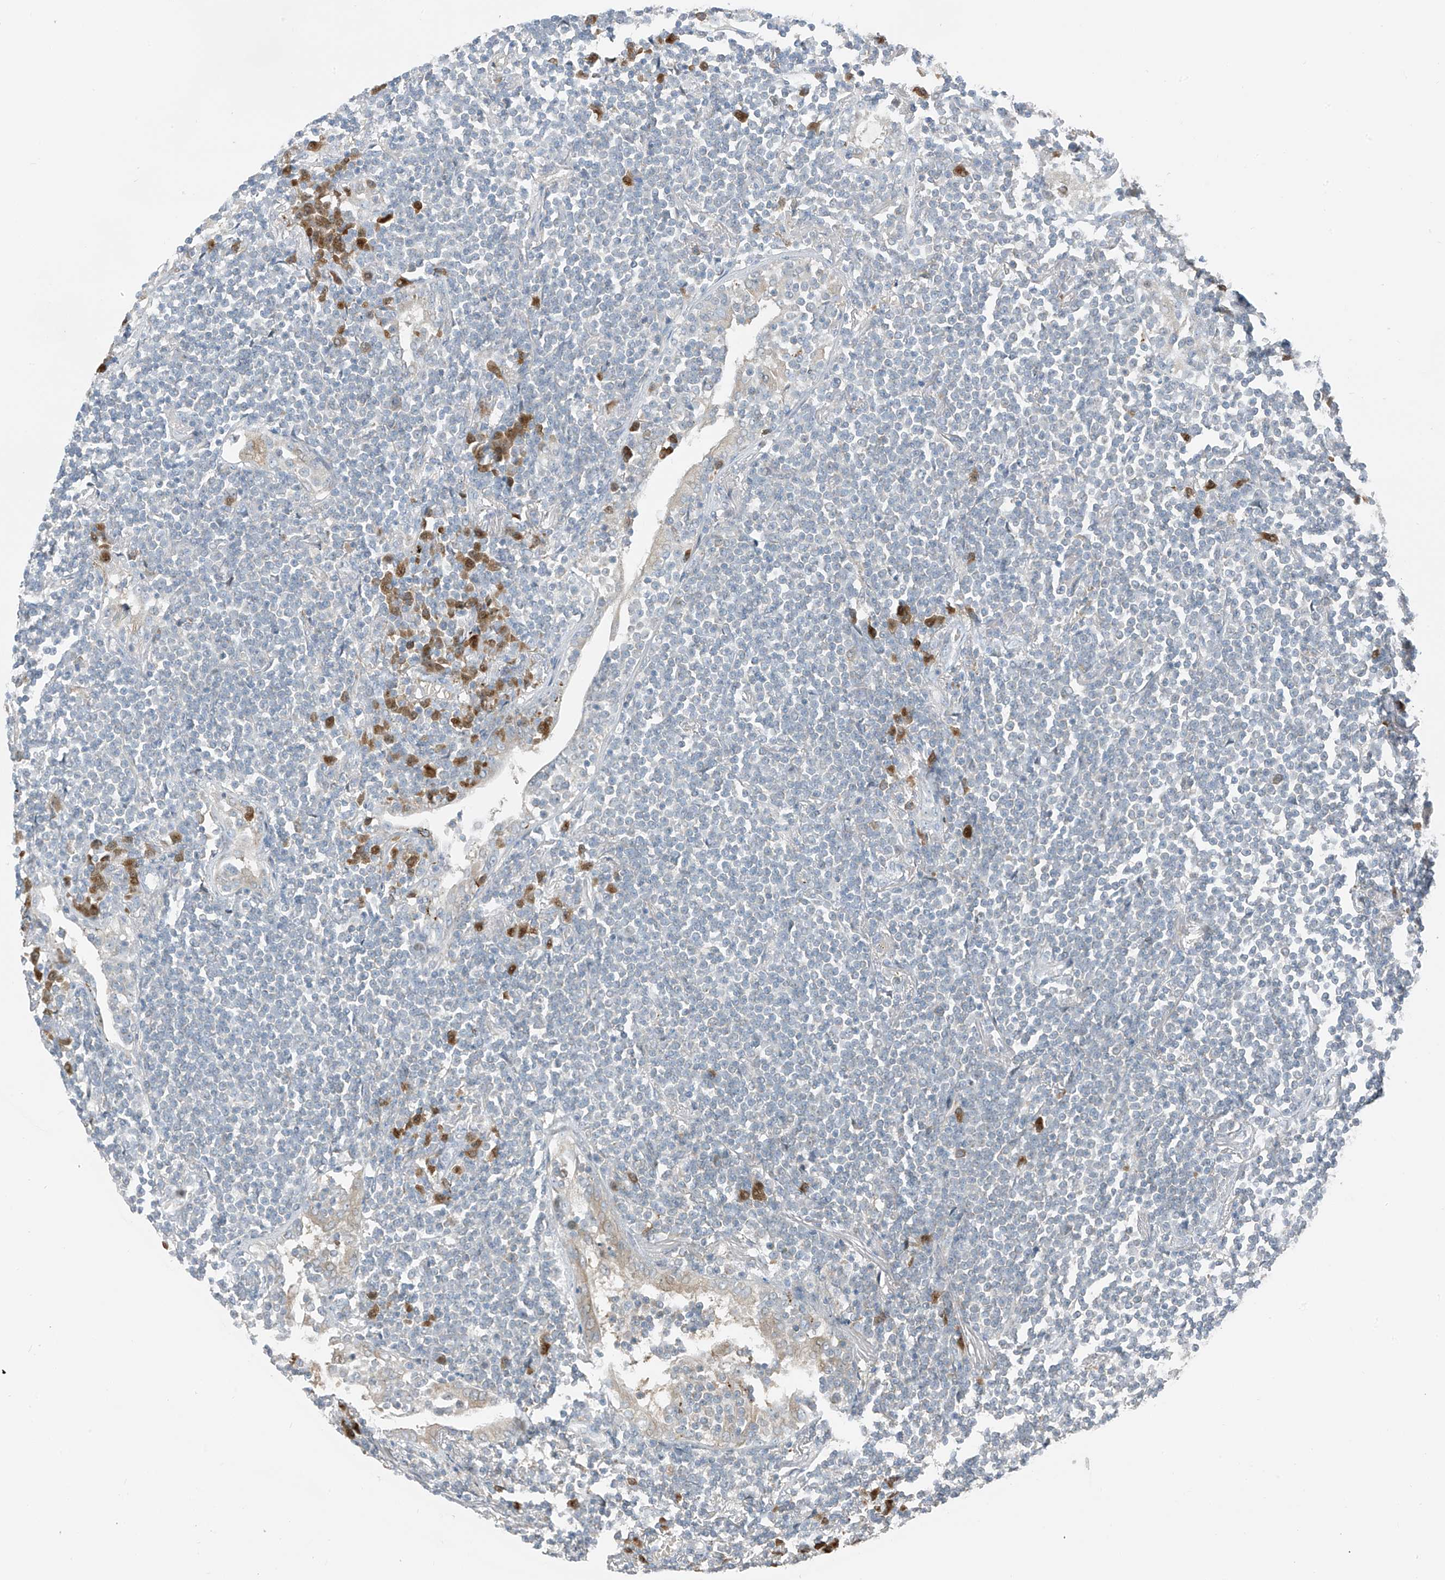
{"staining": {"intensity": "negative", "quantity": "none", "location": "none"}, "tissue": "lymphoma", "cell_type": "Tumor cells", "image_type": "cancer", "snomed": [{"axis": "morphology", "description": "Malignant lymphoma, non-Hodgkin's type, Low grade"}, {"axis": "topography", "description": "Lung"}], "caption": "Tumor cells show no significant protein positivity in lymphoma.", "gene": "SLC12A6", "patient": {"sex": "female", "age": 71}}